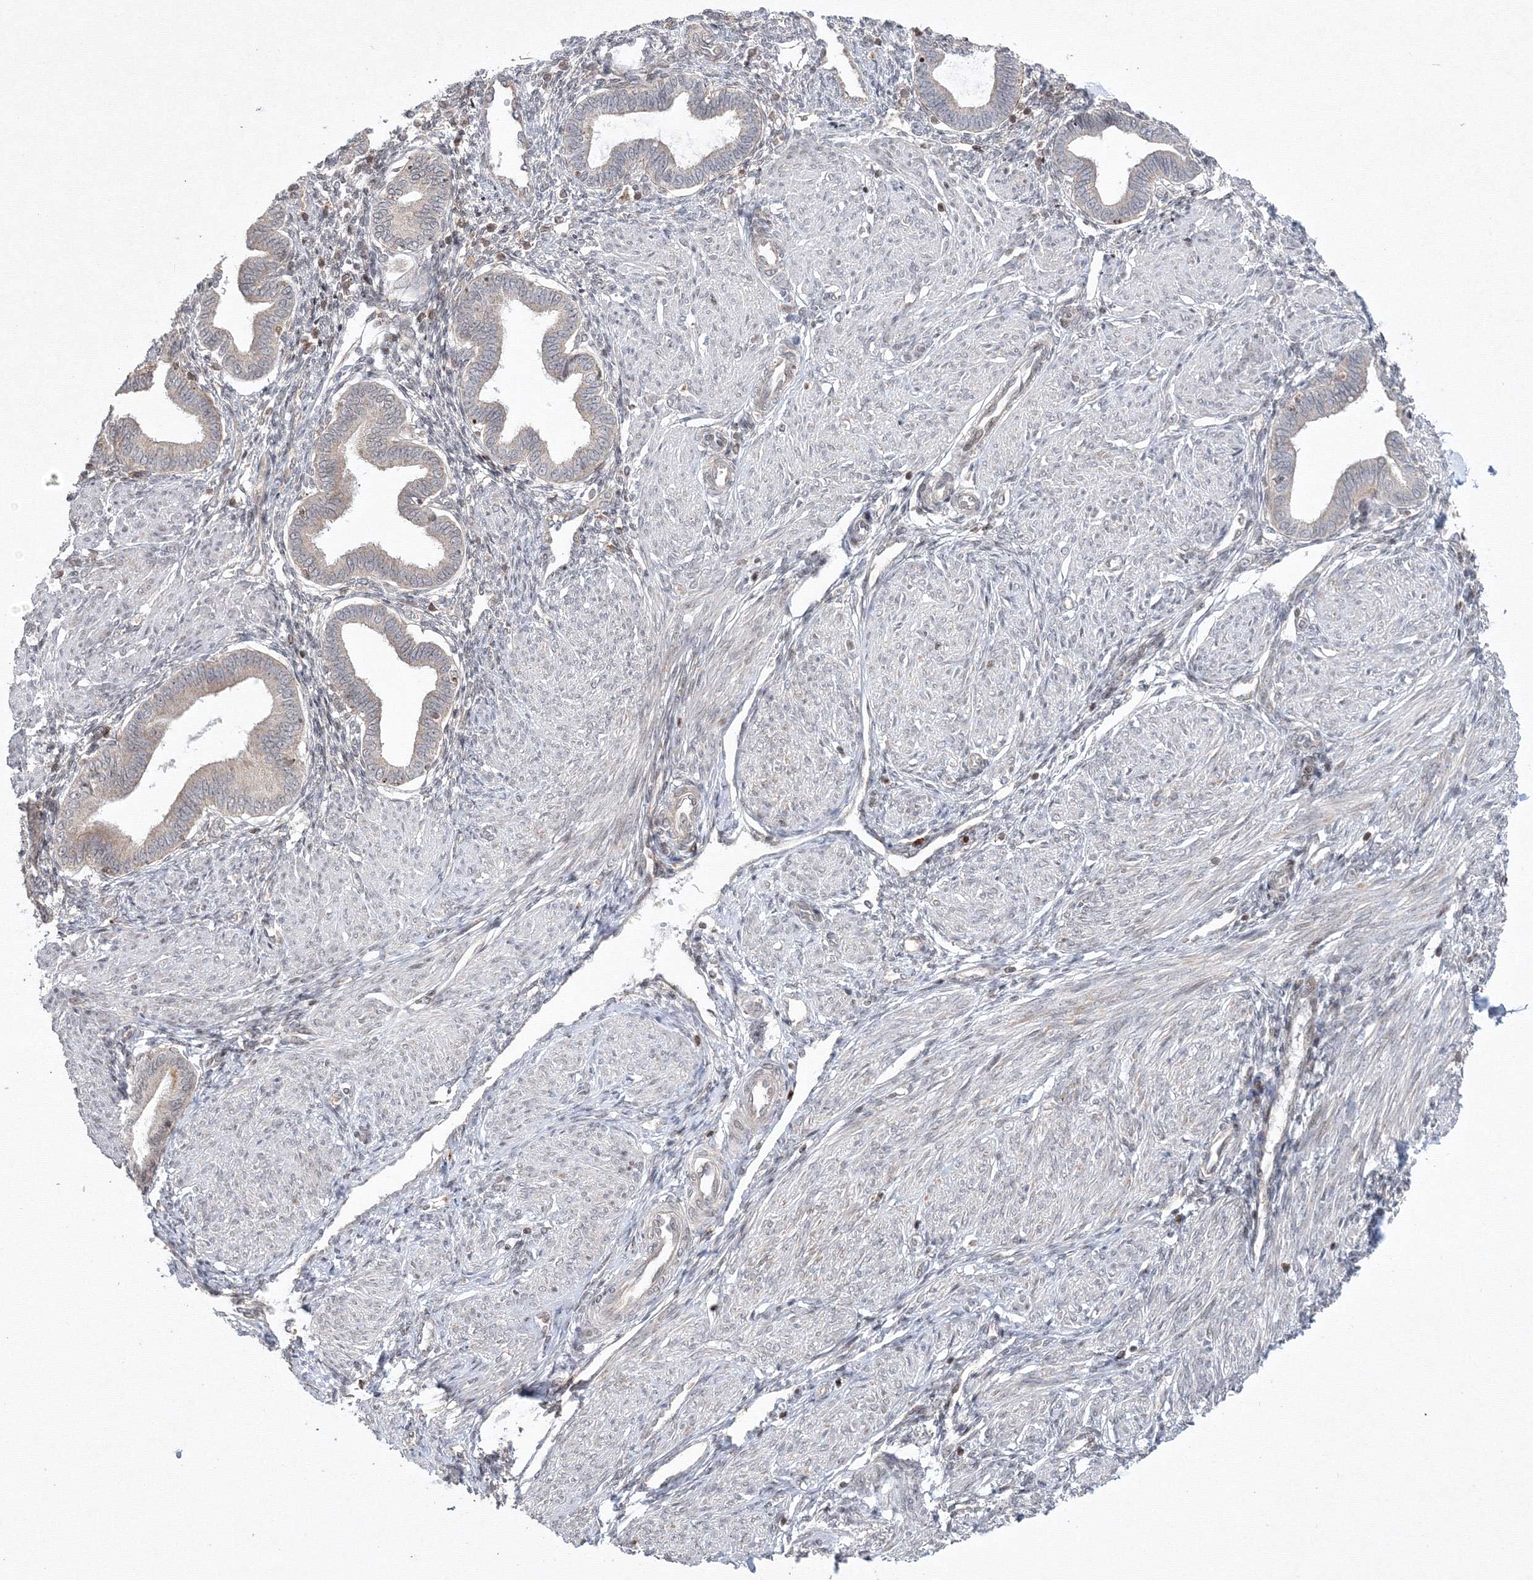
{"staining": {"intensity": "moderate", "quantity": "25%-75%", "location": "cytoplasmic/membranous,nuclear"}, "tissue": "endometrium", "cell_type": "Cells in endometrial stroma", "image_type": "normal", "snomed": [{"axis": "morphology", "description": "Normal tissue, NOS"}, {"axis": "topography", "description": "Endometrium"}], "caption": "This is a histology image of IHC staining of unremarkable endometrium, which shows moderate positivity in the cytoplasmic/membranous,nuclear of cells in endometrial stroma.", "gene": "MKRN2", "patient": {"sex": "female", "age": 53}}